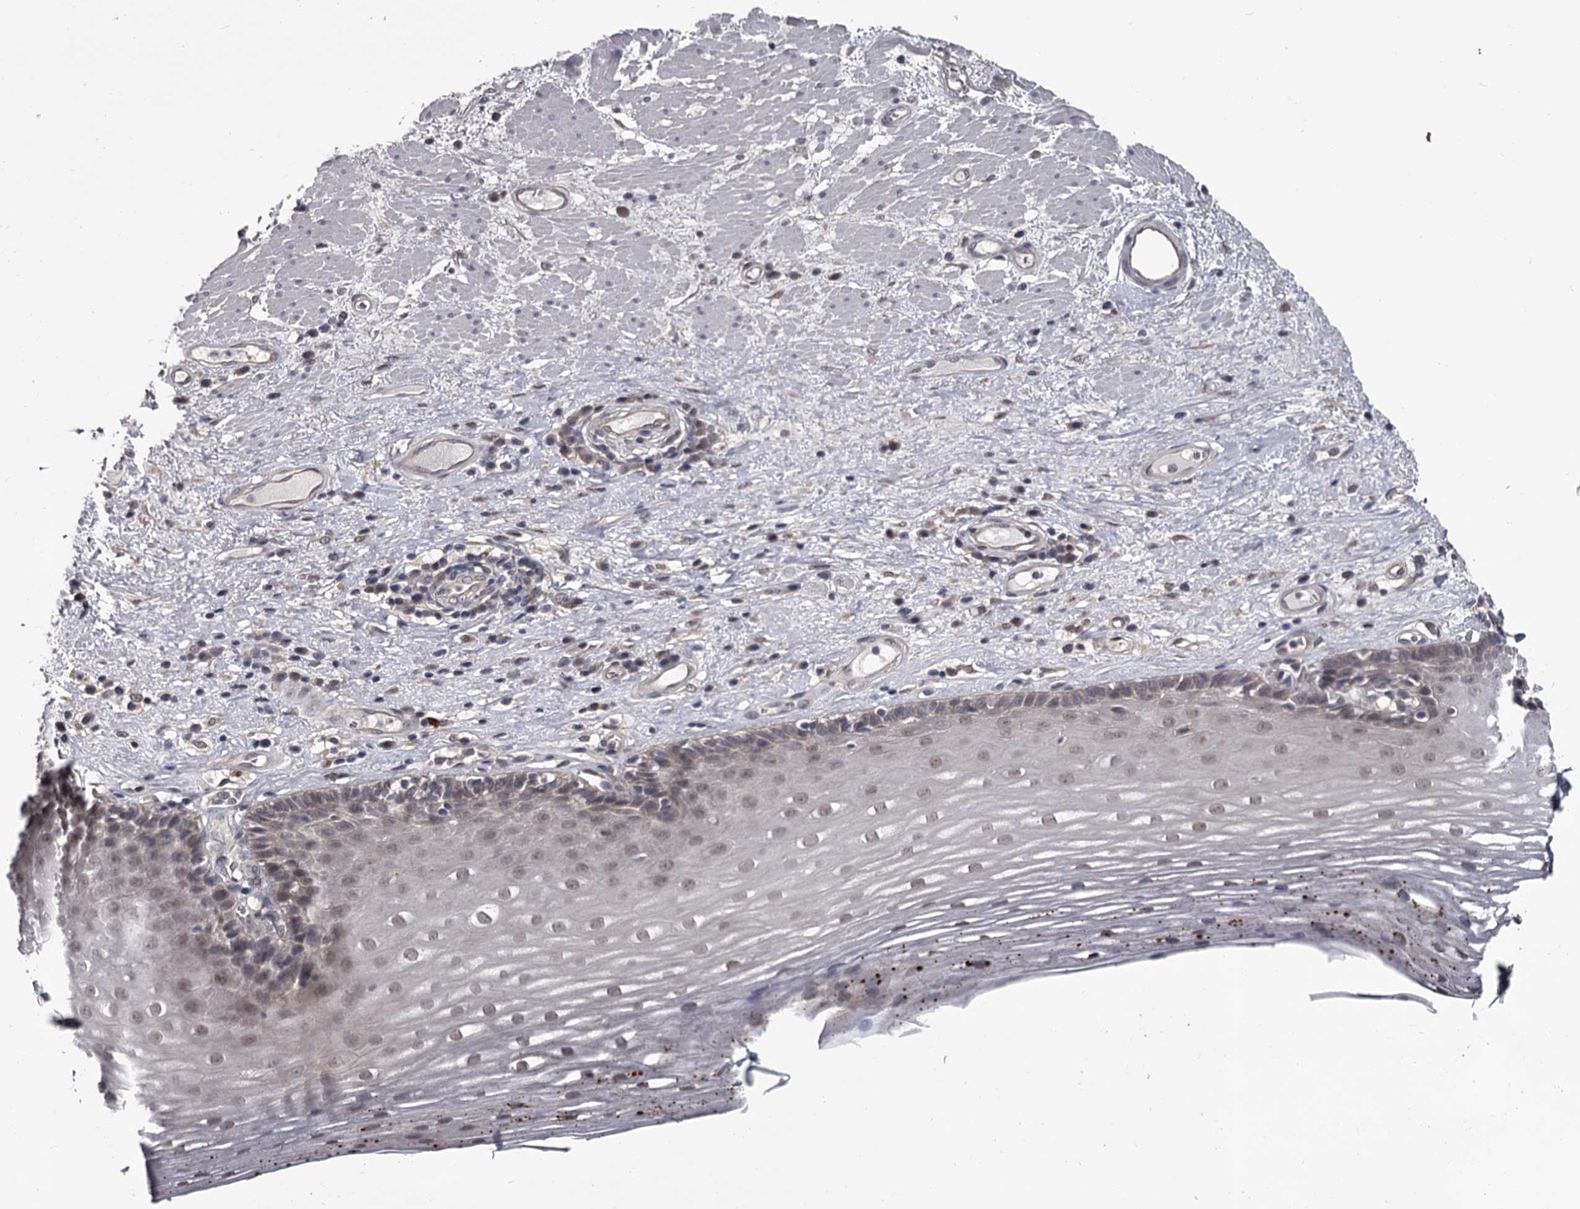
{"staining": {"intensity": "weak", "quantity": "<25%", "location": "nuclear"}, "tissue": "esophagus", "cell_type": "Squamous epithelial cells", "image_type": "normal", "snomed": [{"axis": "morphology", "description": "Normal tissue, NOS"}, {"axis": "topography", "description": "Esophagus"}], "caption": "This histopathology image is of benign esophagus stained with IHC to label a protein in brown with the nuclei are counter-stained blue. There is no expression in squamous epithelial cells. (Stains: DAB (3,3'-diaminobenzidine) immunohistochemistry (IHC) with hematoxylin counter stain, Microscopy: brightfield microscopy at high magnification).", "gene": "DAO", "patient": {"sex": "male", "age": 62}}